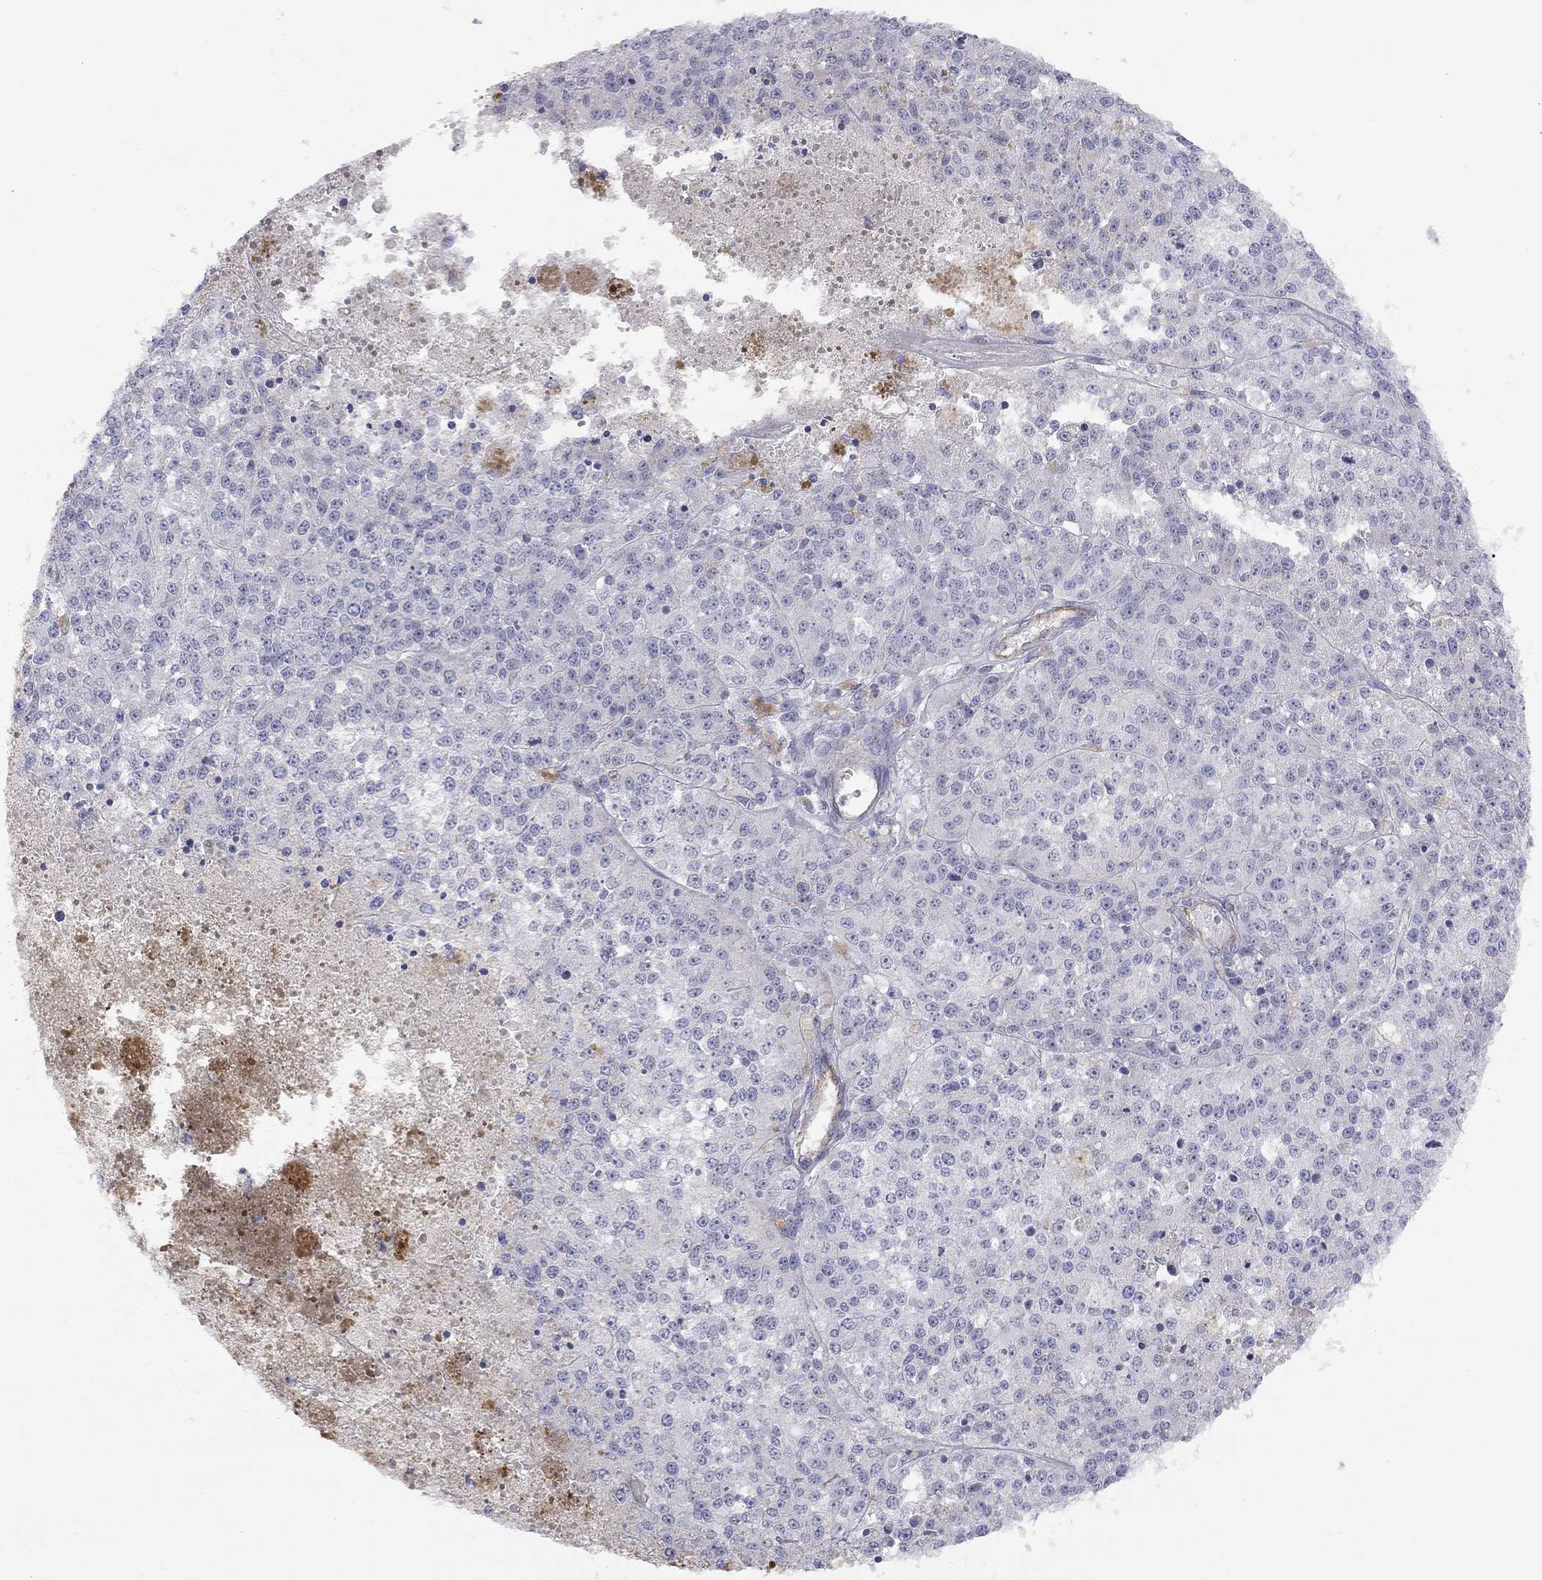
{"staining": {"intensity": "negative", "quantity": "none", "location": "none"}, "tissue": "melanoma", "cell_type": "Tumor cells", "image_type": "cancer", "snomed": [{"axis": "morphology", "description": "Malignant melanoma, Metastatic site"}, {"axis": "topography", "description": "Lymph node"}], "caption": "The histopathology image displays no staining of tumor cells in malignant melanoma (metastatic site). The staining was performed using DAB to visualize the protein expression in brown, while the nuclei were stained in blue with hematoxylin (Magnification: 20x).", "gene": "GPRC5B", "patient": {"sex": "female", "age": 64}}